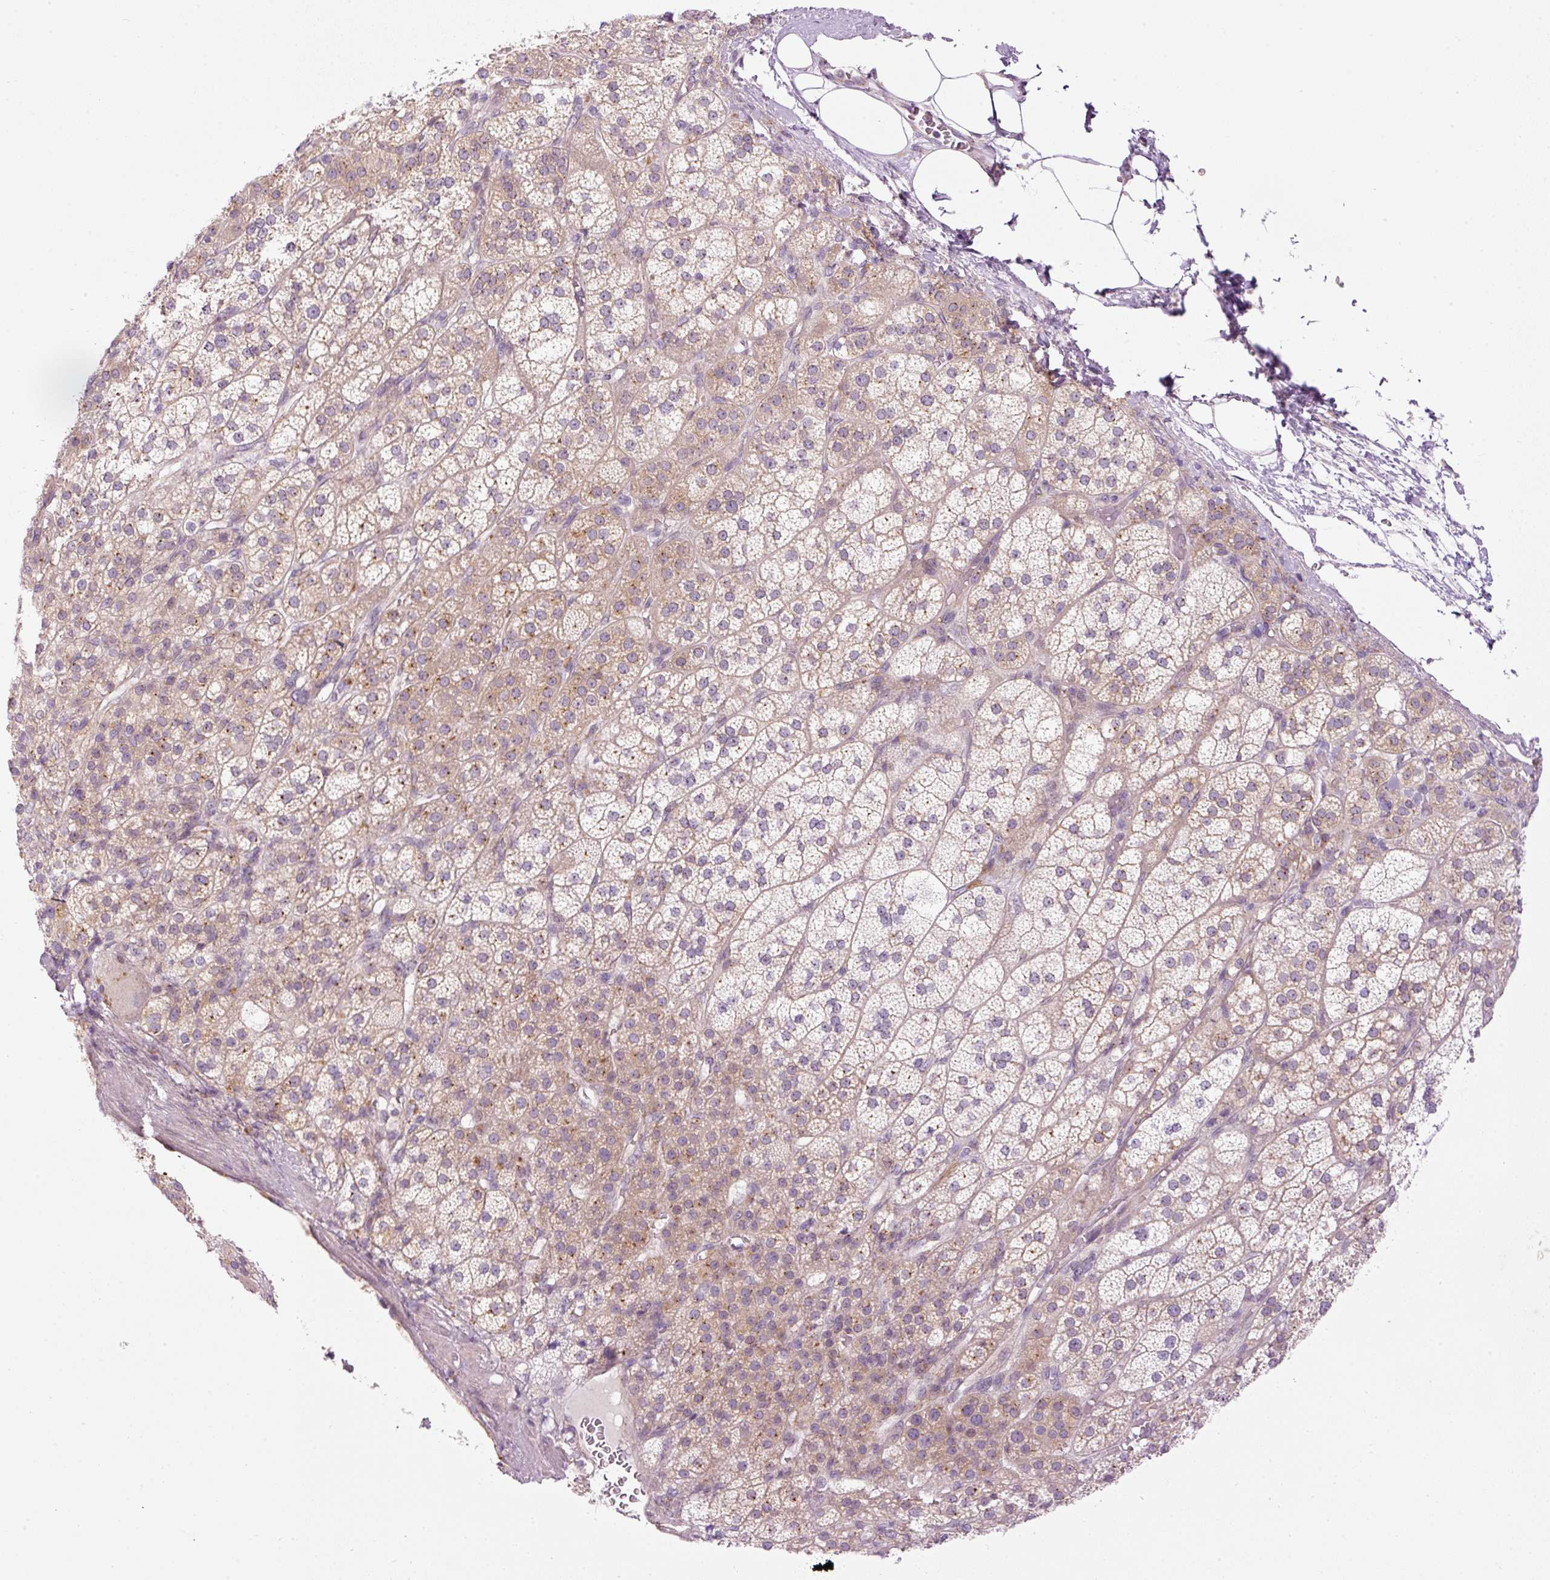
{"staining": {"intensity": "weak", "quantity": "25%-75%", "location": "cytoplasmic/membranous"}, "tissue": "adrenal gland", "cell_type": "Glandular cells", "image_type": "normal", "snomed": [{"axis": "morphology", "description": "Normal tissue, NOS"}, {"axis": "topography", "description": "Adrenal gland"}], "caption": "A high-resolution photomicrograph shows immunohistochemistry staining of normal adrenal gland, which exhibits weak cytoplasmic/membranous positivity in approximately 25%-75% of glandular cells.", "gene": "MZT2A", "patient": {"sex": "female", "age": 60}}